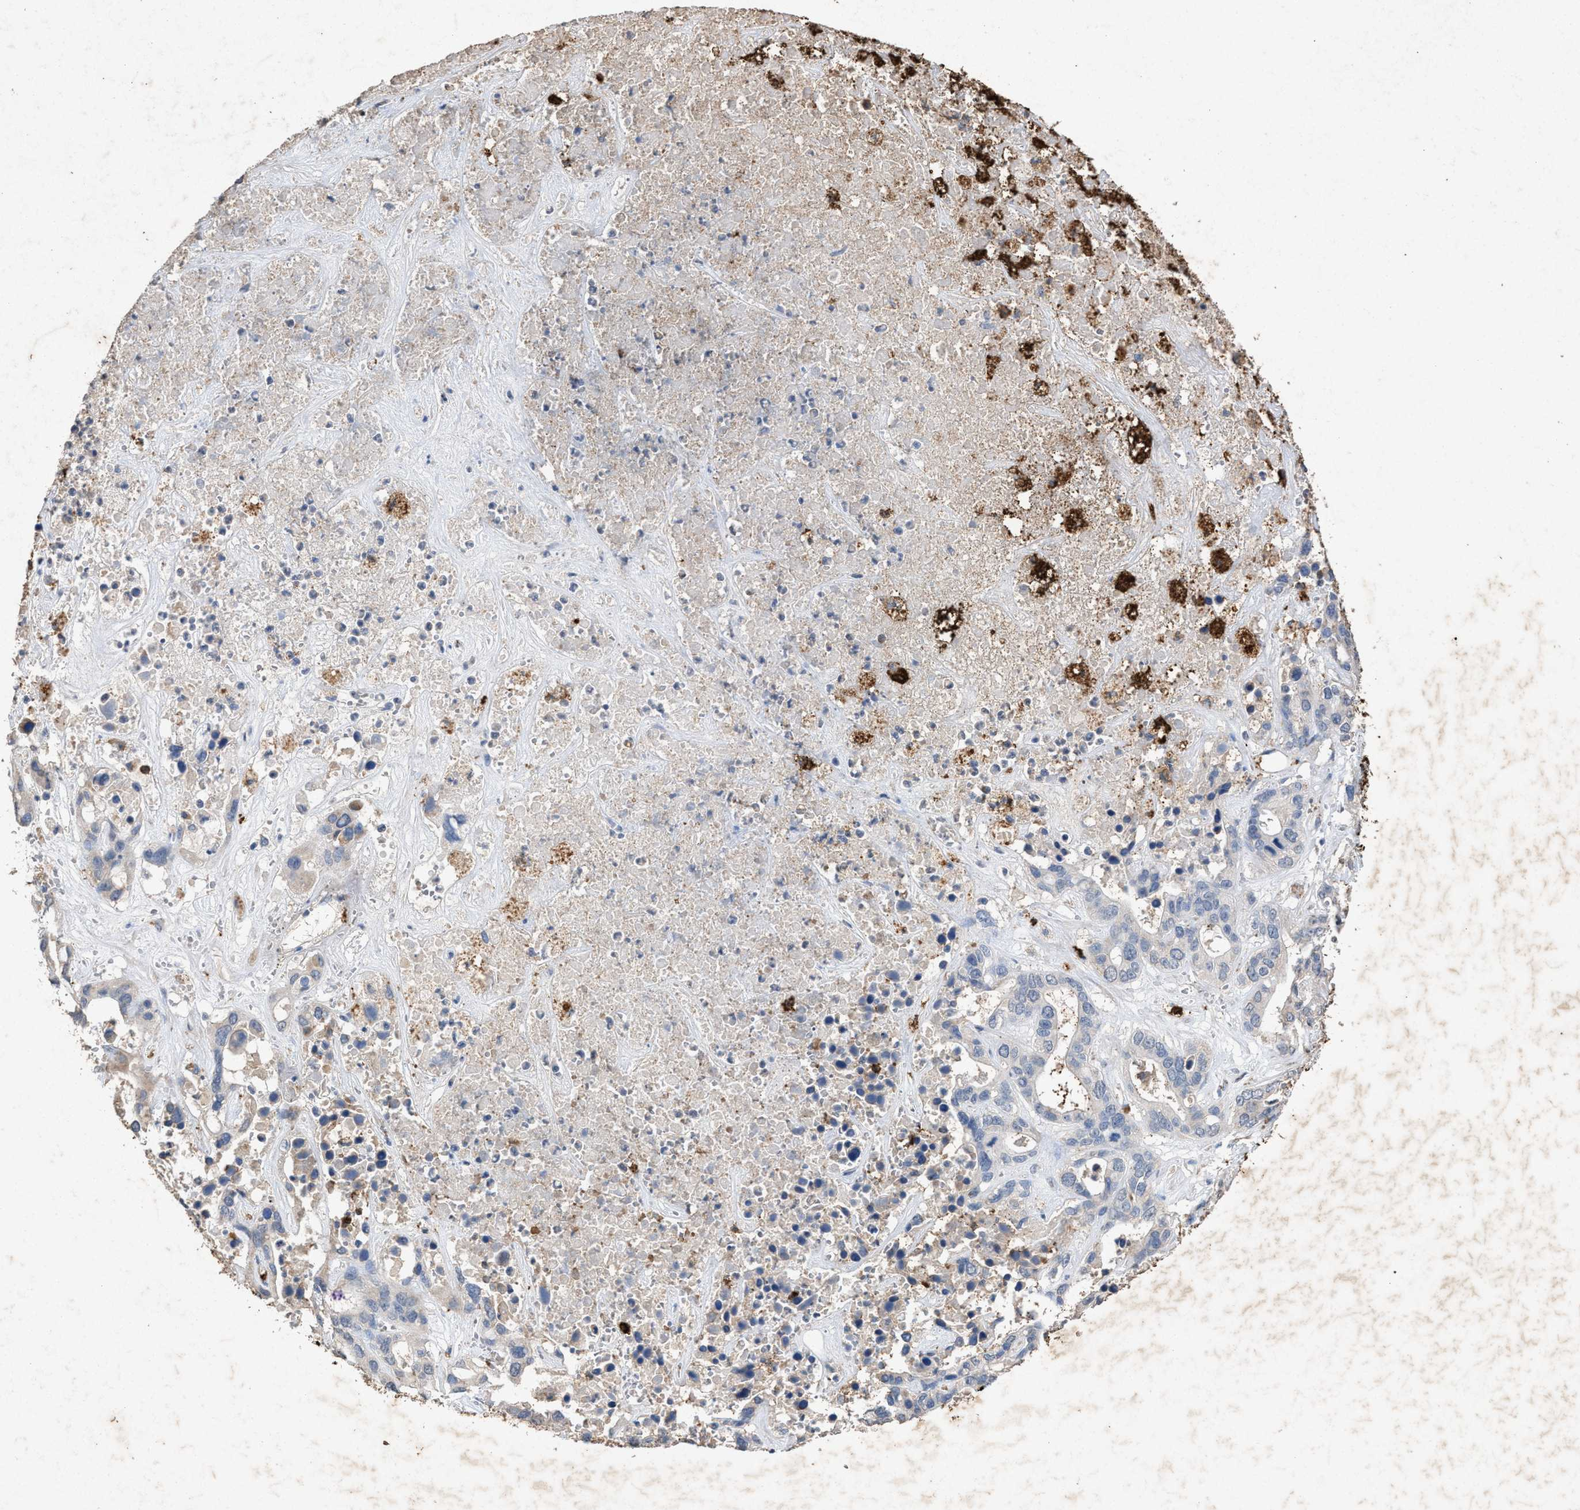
{"staining": {"intensity": "negative", "quantity": "none", "location": "none"}, "tissue": "liver cancer", "cell_type": "Tumor cells", "image_type": "cancer", "snomed": [{"axis": "morphology", "description": "Cholangiocarcinoma"}, {"axis": "topography", "description": "Liver"}], "caption": "Immunohistochemical staining of liver cancer shows no significant staining in tumor cells.", "gene": "LTB4R2", "patient": {"sex": "female", "age": 65}}